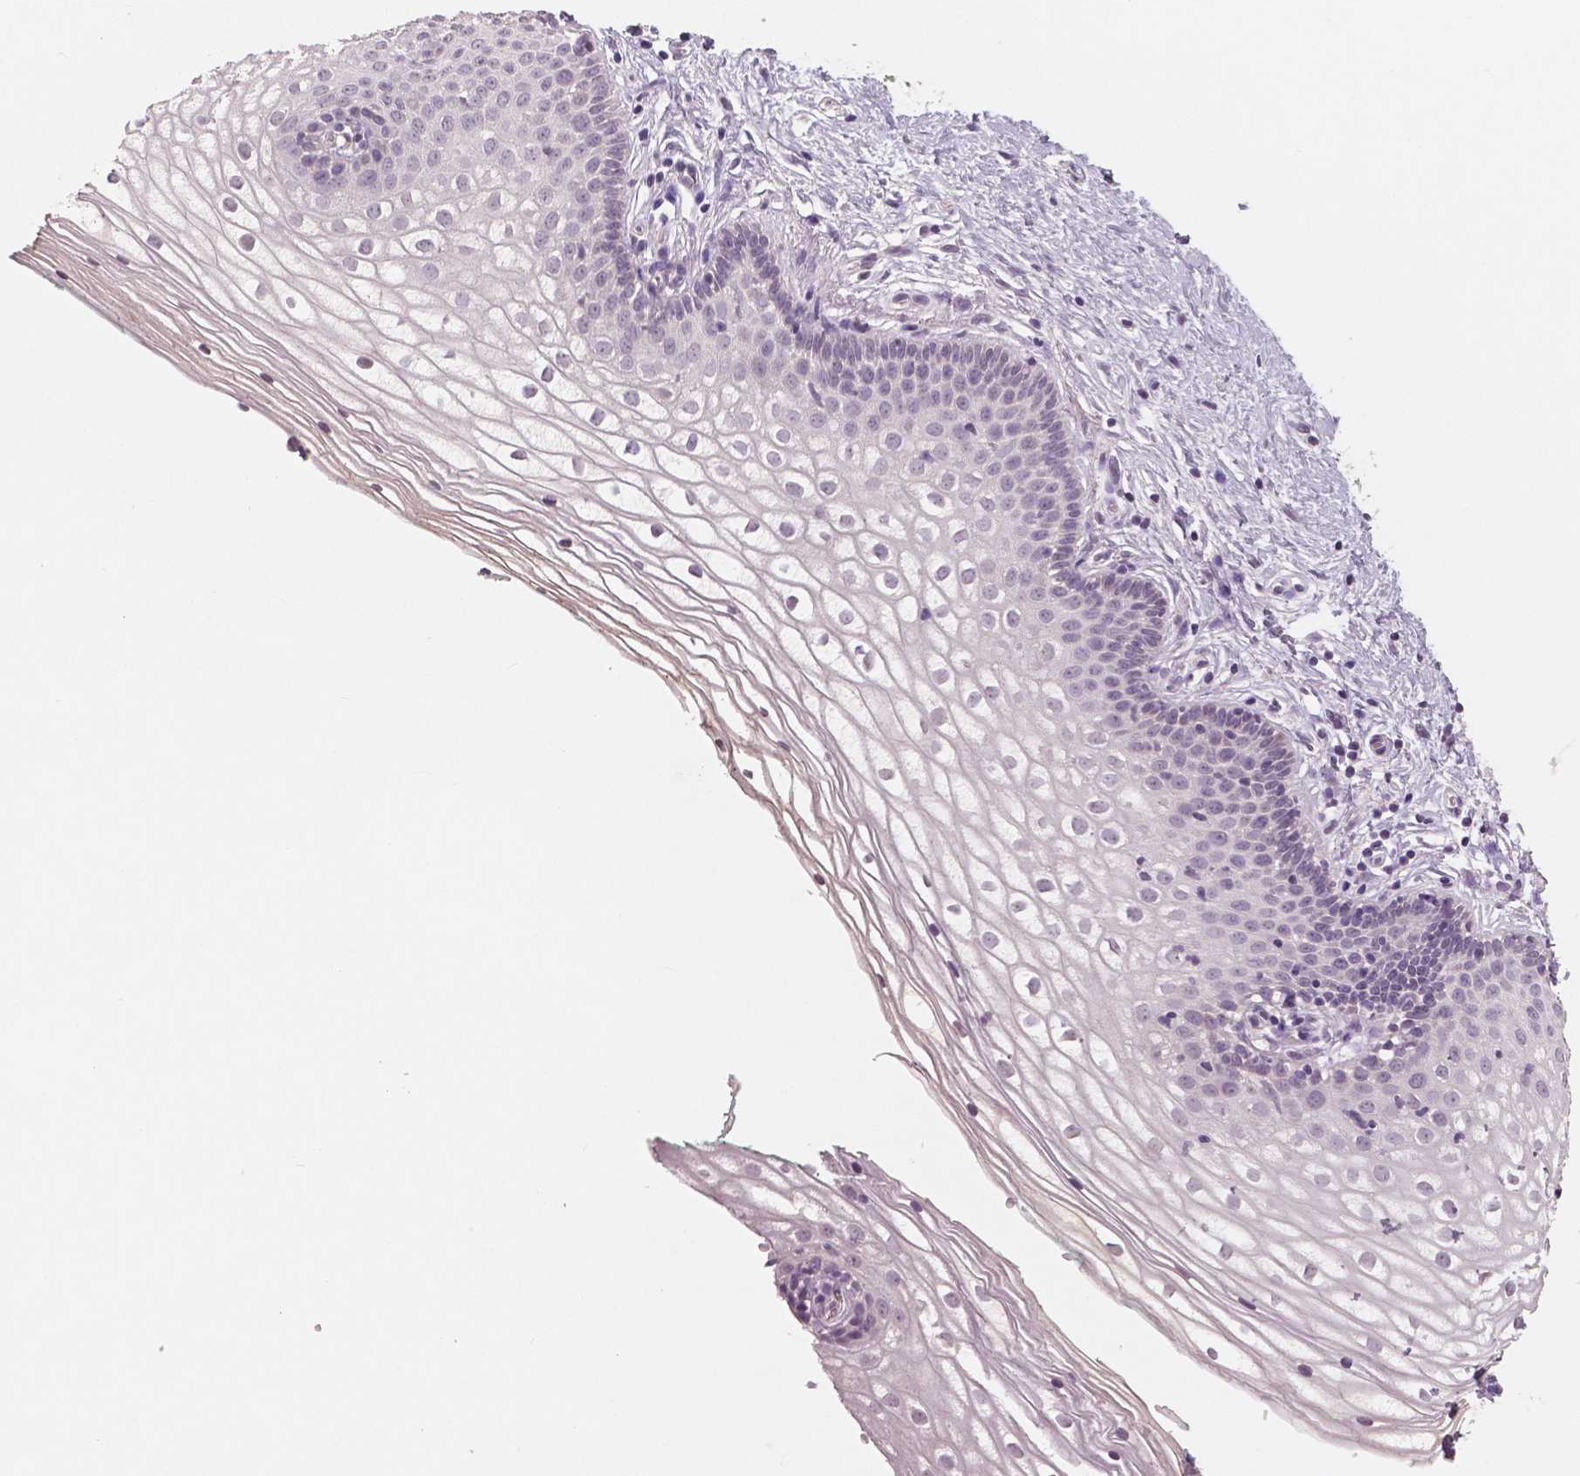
{"staining": {"intensity": "negative", "quantity": "none", "location": "none"}, "tissue": "vagina", "cell_type": "Squamous epithelial cells", "image_type": "normal", "snomed": [{"axis": "morphology", "description": "Normal tissue, NOS"}, {"axis": "topography", "description": "Vagina"}], "caption": "DAB immunohistochemical staining of benign human vagina shows no significant expression in squamous epithelial cells.", "gene": "RNASE7", "patient": {"sex": "female", "age": 36}}